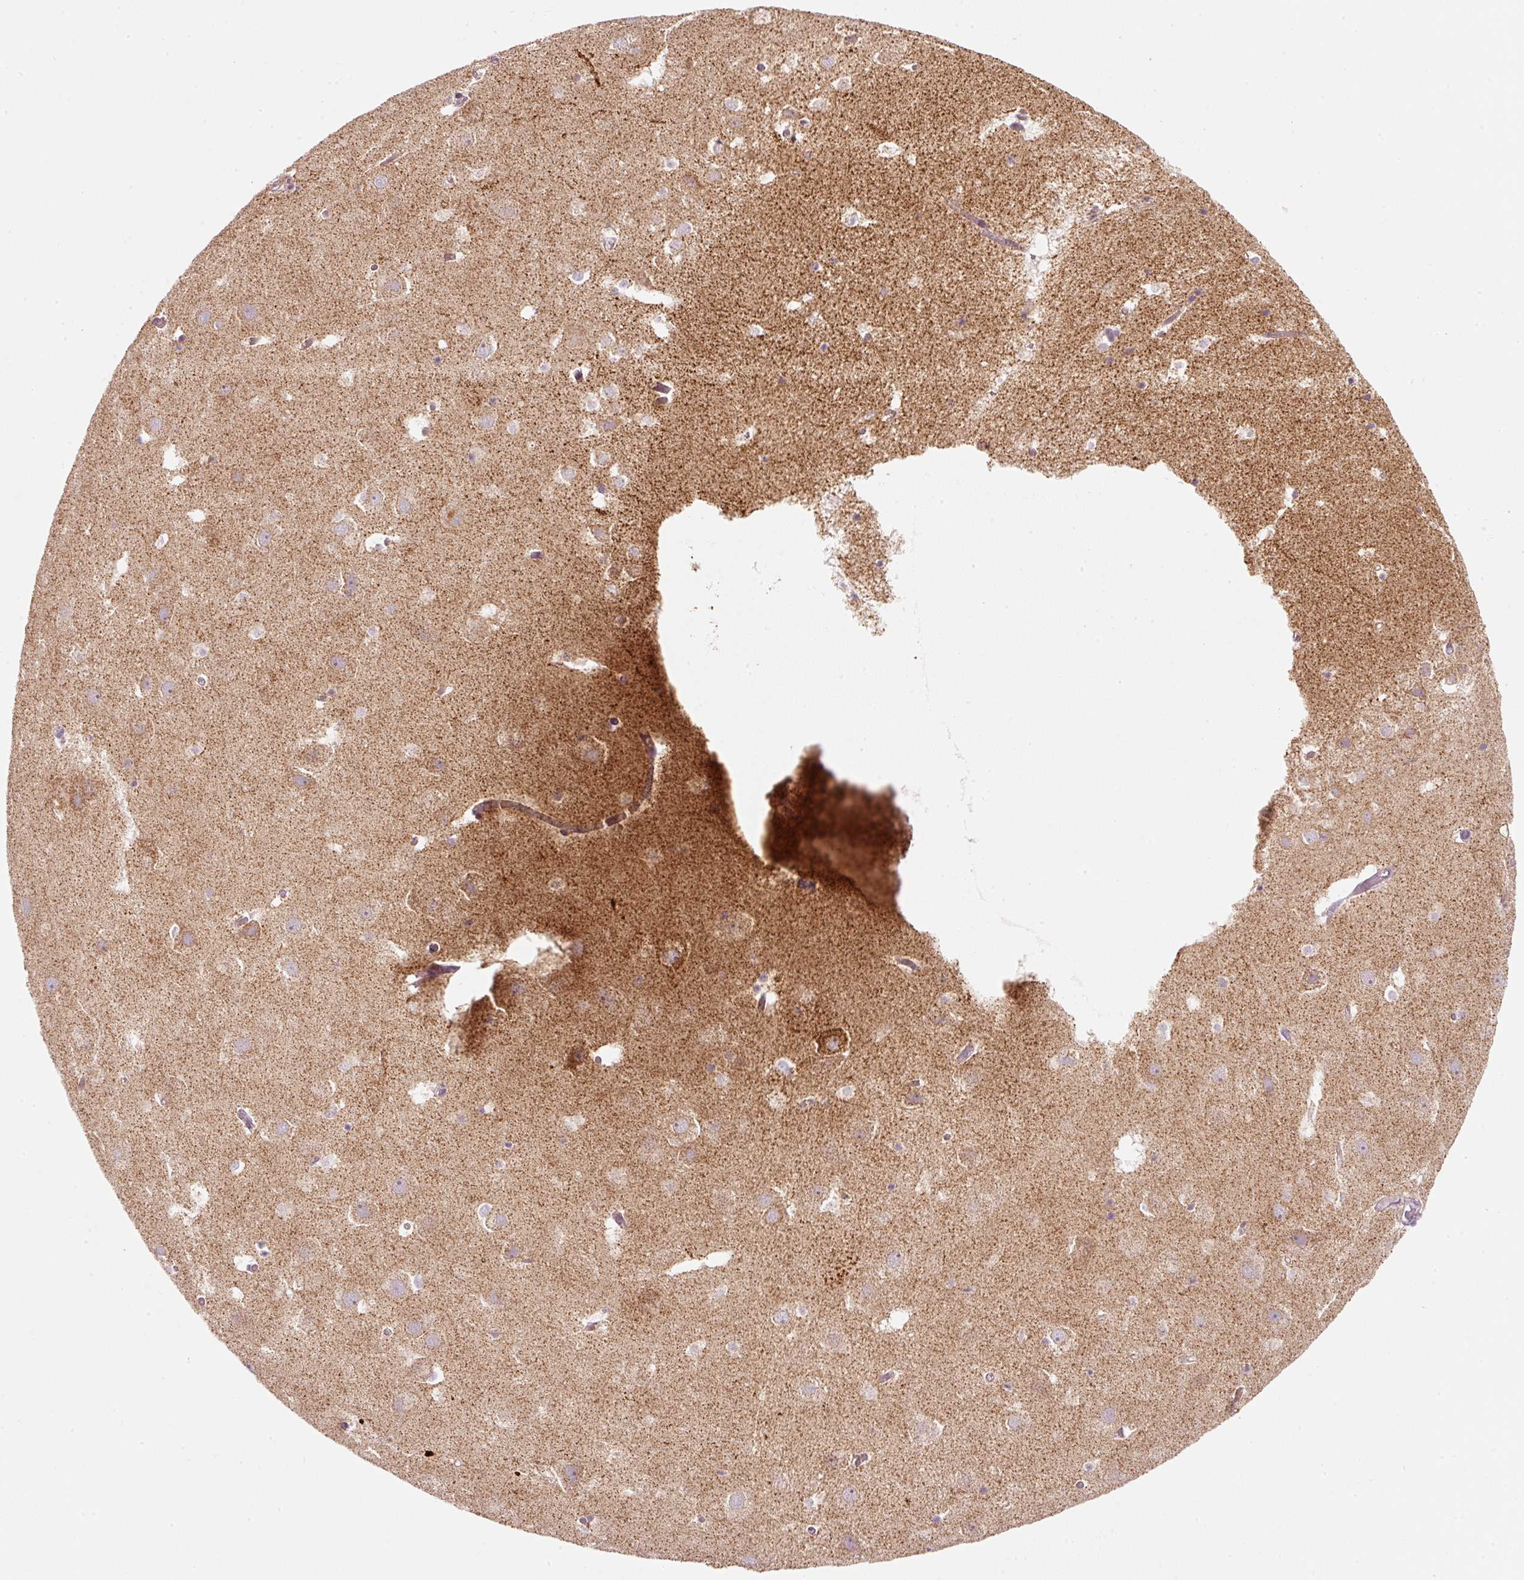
{"staining": {"intensity": "negative", "quantity": "none", "location": "none"}, "tissue": "hippocampus", "cell_type": "Glial cells", "image_type": "normal", "snomed": [{"axis": "morphology", "description": "Normal tissue, NOS"}, {"axis": "topography", "description": "Hippocampus"}], "caption": "DAB (3,3'-diaminobenzidine) immunohistochemical staining of unremarkable human hippocampus shows no significant expression in glial cells. Nuclei are stained in blue.", "gene": "FAM78B", "patient": {"sex": "female", "age": 52}}